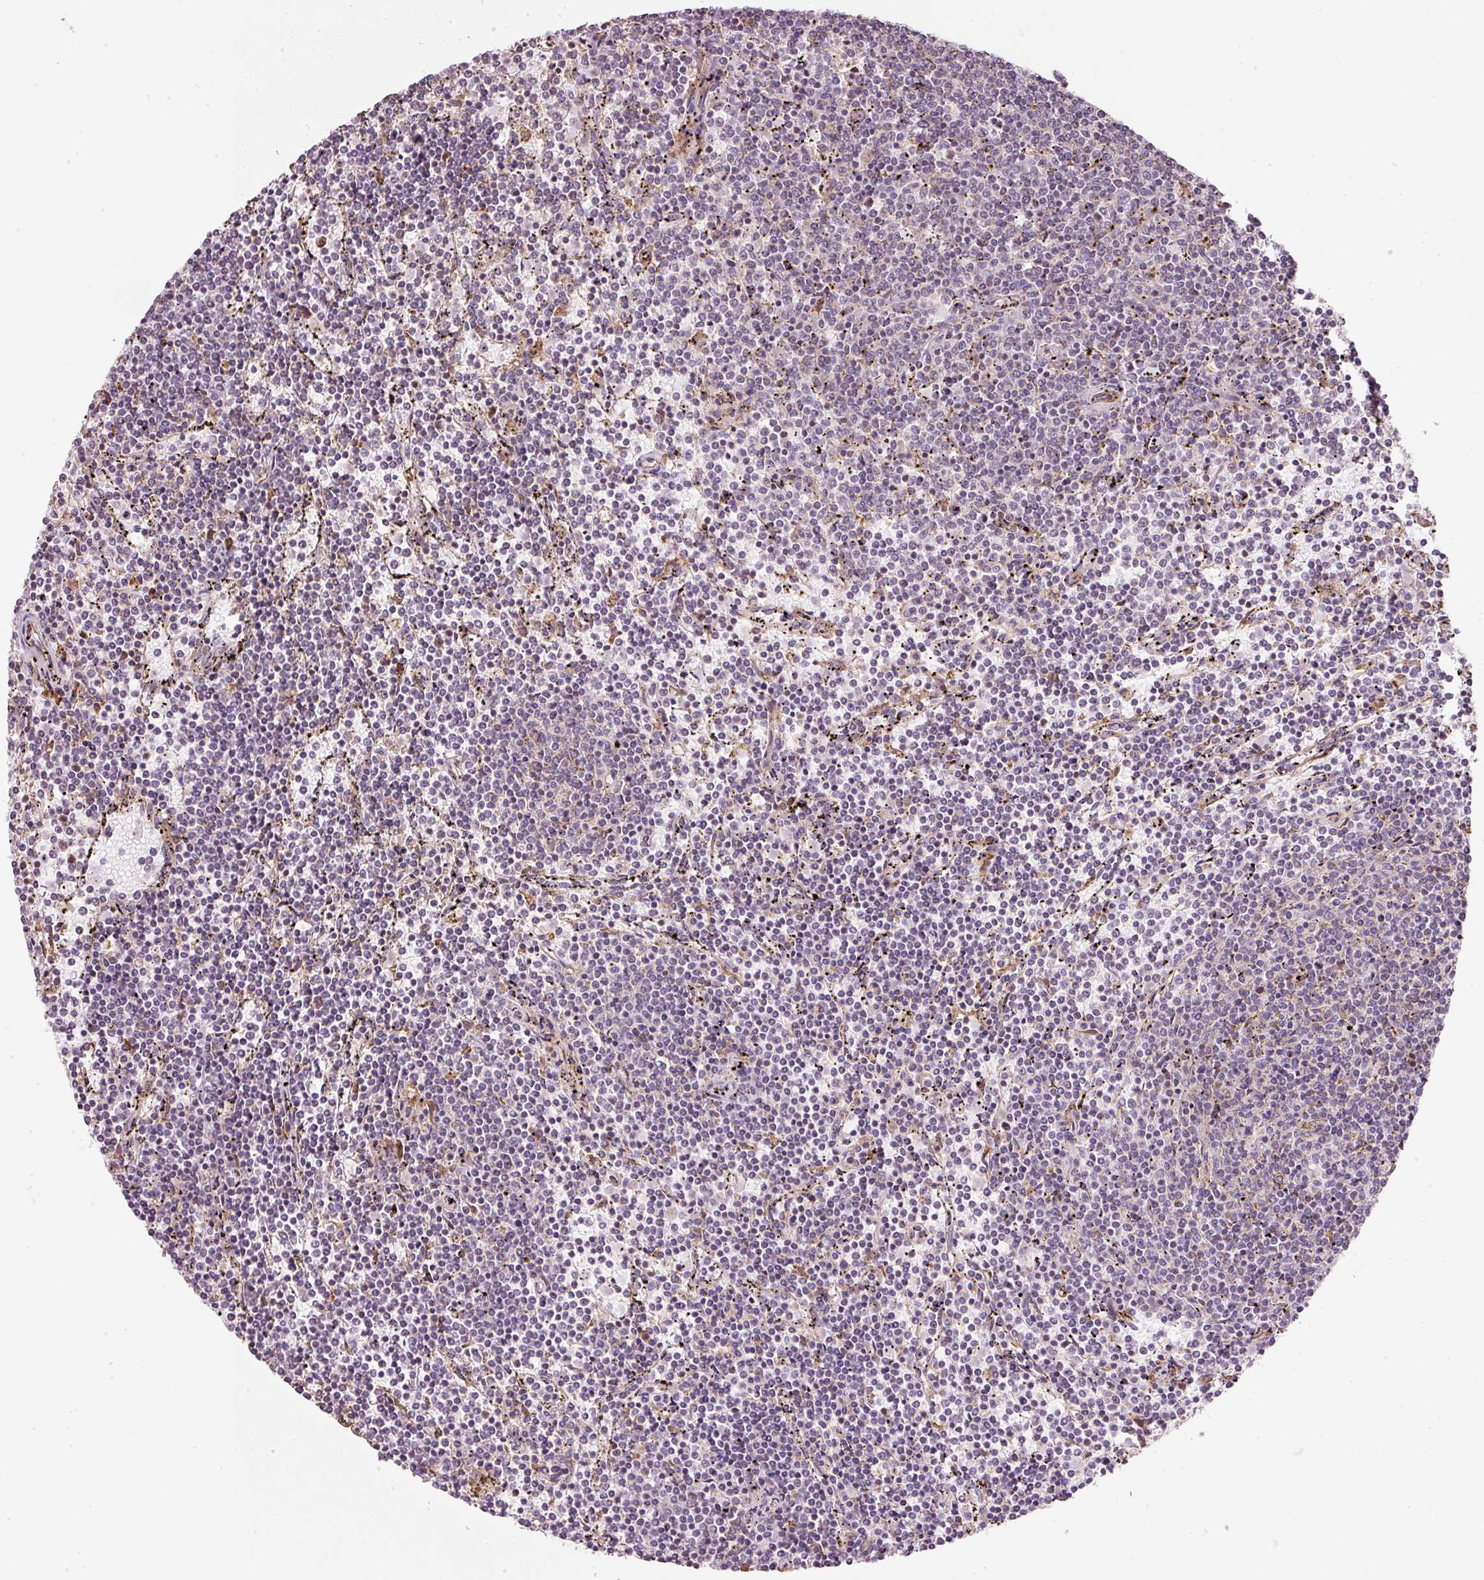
{"staining": {"intensity": "negative", "quantity": "none", "location": "none"}, "tissue": "lymphoma", "cell_type": "Tumor cells", "image_type": "cancer", "snomed": [{"axis": "morphology", "description": "Malignant lymphoma, non-Hodgkin's type, Low grade"}, {"axis": "topography", "description": "Spleen"}], "caption": "Histopathology image shows no significant protein expression in tumor cells of malignant lymphoma, non-Hodgkin's type (low-grade).", "gene": "MORN4", "patient": {"sex": "female", "age": 50}}